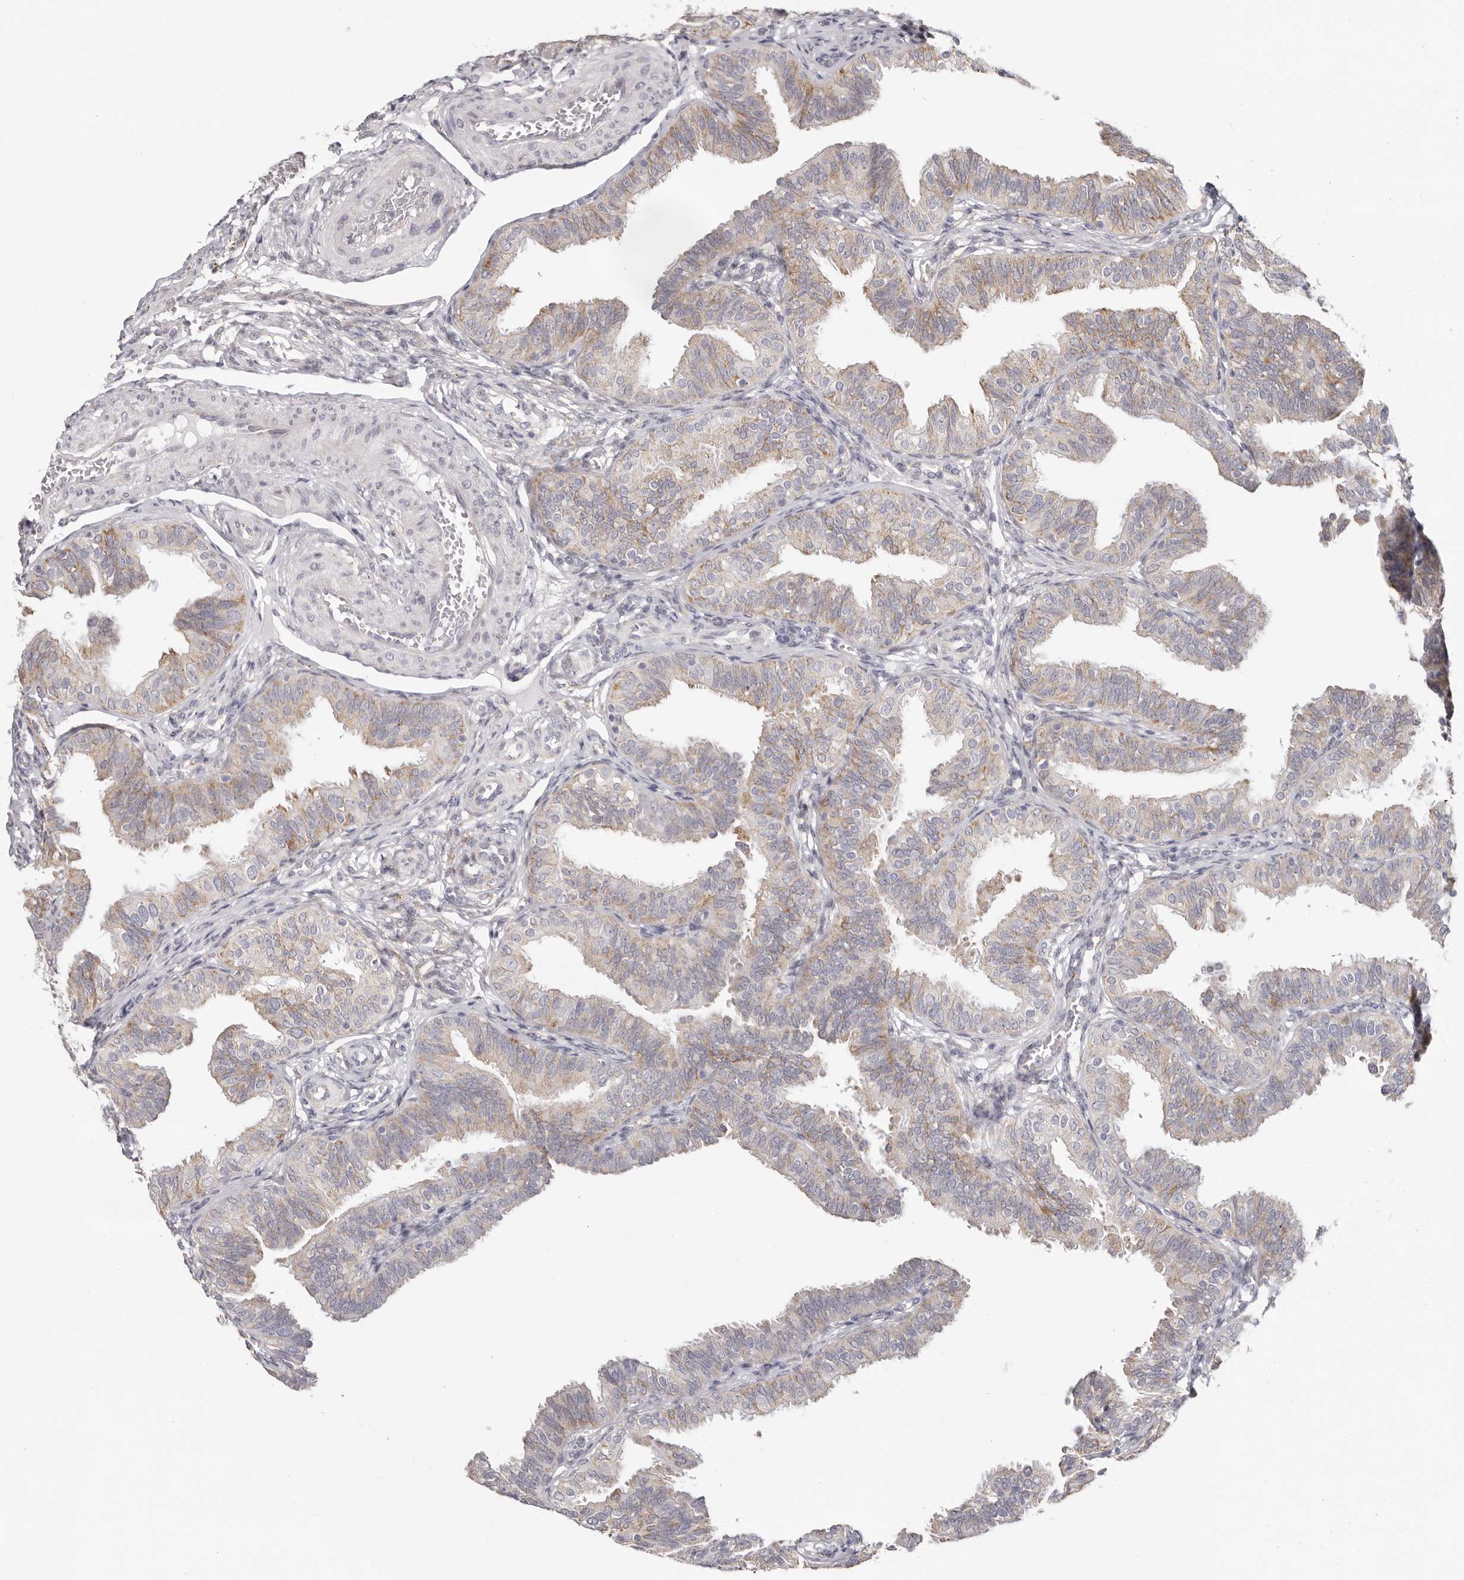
{"staining": {"intensity": "moderate", "quantity": "<25%", "location": "cytoplasmic/membranous"}, "tissue": "fallopian tube", "cell_type": "Glandular cells", "image_type": "normal", "snomed": [{"axis": "morphology", "description": "Normal tissue, NOS"}, {"axis": "topography", "description": "Fallopian tube"}], "caption": "Immunohistochemistry of unremarkable human fallopian tube exhibits low levels of moderate cytoplasmic/membranous staining in about <25% of glandular cells.", "gene": "IL32", "patient": {"sex": "female", "age": 35}}